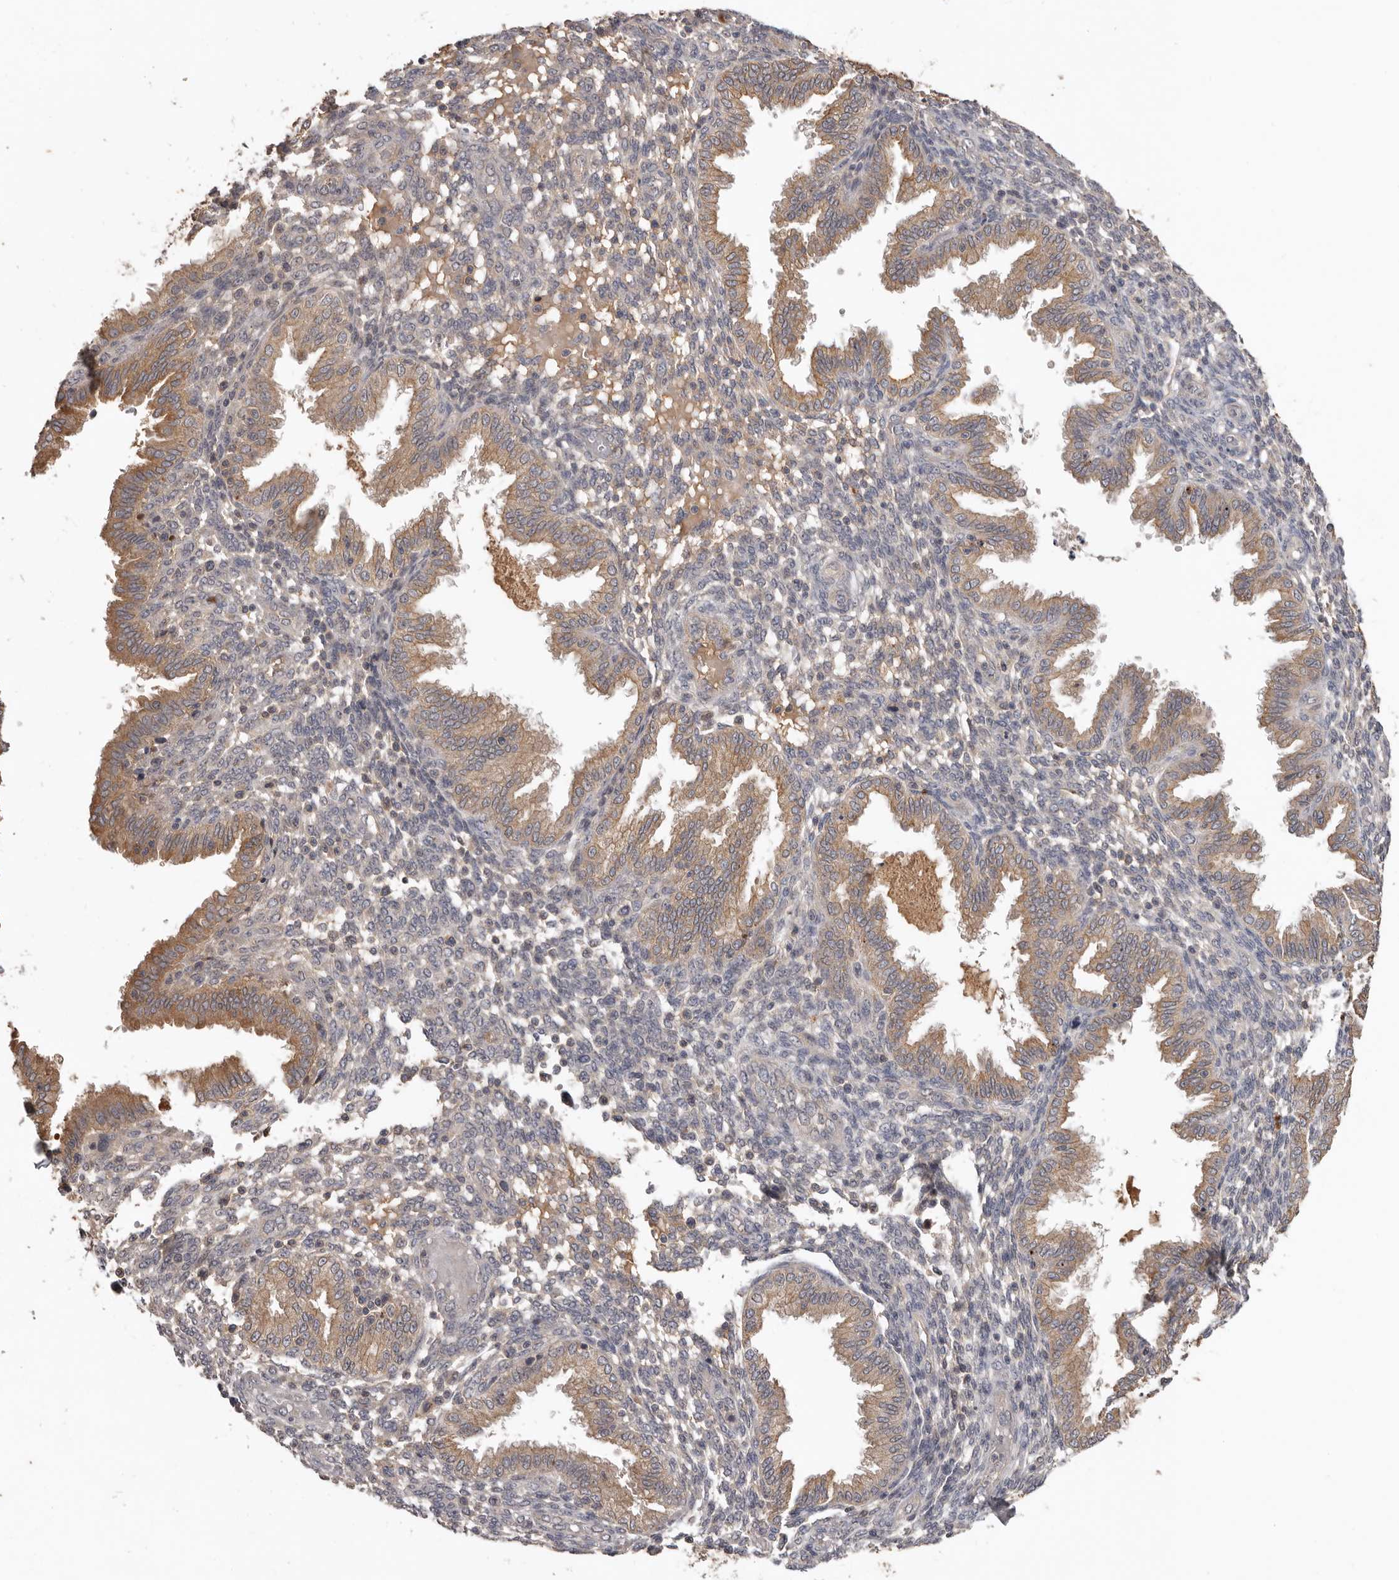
{"staining": {"intensity": "negative", "quantity": "none", "location": "none"}, "tissue": "endometrium", "cell_type": "Cells in endometrial stroma", "image_type": "normal", "snomed": [{"axis": "morphology", "description": "Normal tissue, NOS"}, {"axis": "topography", "description": "Endometrium"}], "caption": "IHC photomicrograph of normal endometrium: endometrium stained with DAB (3,3'-diaminobenzidine) reveals no significant protein positivity in cells in endometrial stroma.", "gene": "NMUR1", "patient": {"sex": "female", "age": 33}}